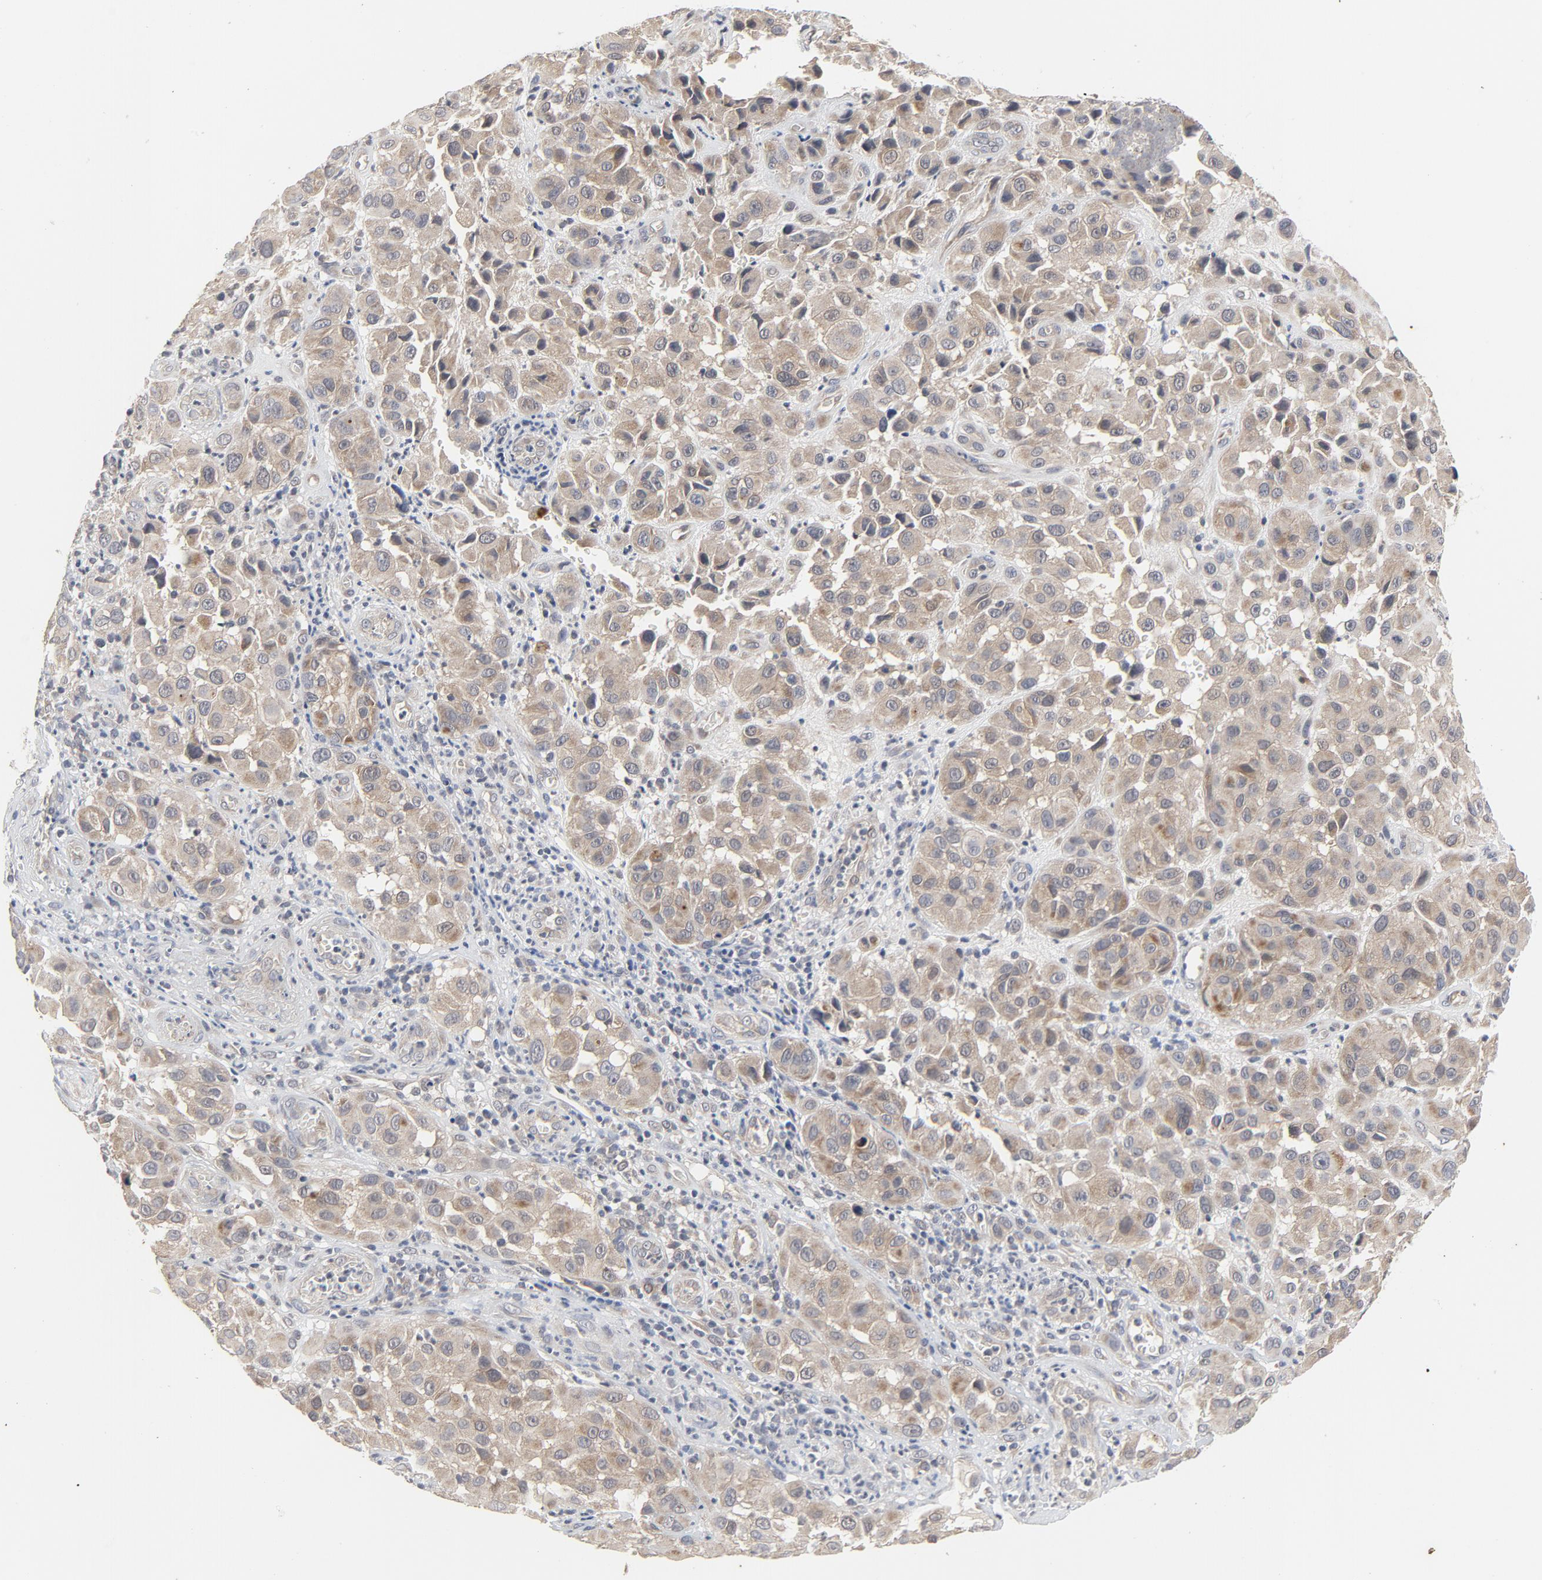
{"staining": {"intensity": "weak", "quantity": ">75%", "location": "cytoplasmic/membranous"}, "tissue": "melanoma", "cell_type": "Tumor cells", "image_type": "cancer", "snomed": [{"axis": "morphology", "description": "Malignant melanoma, NOS"}, {"axis": "topography", "description": "Skin"}], "caption": "DAB immunohistochemical staining of malignant melanoma reveals weak cytoplasmic/membranous protein positivity in approximately >75% of tumor cells.", "gene": "C14orf119", "patient": {"sex": "female", "age": 21}}